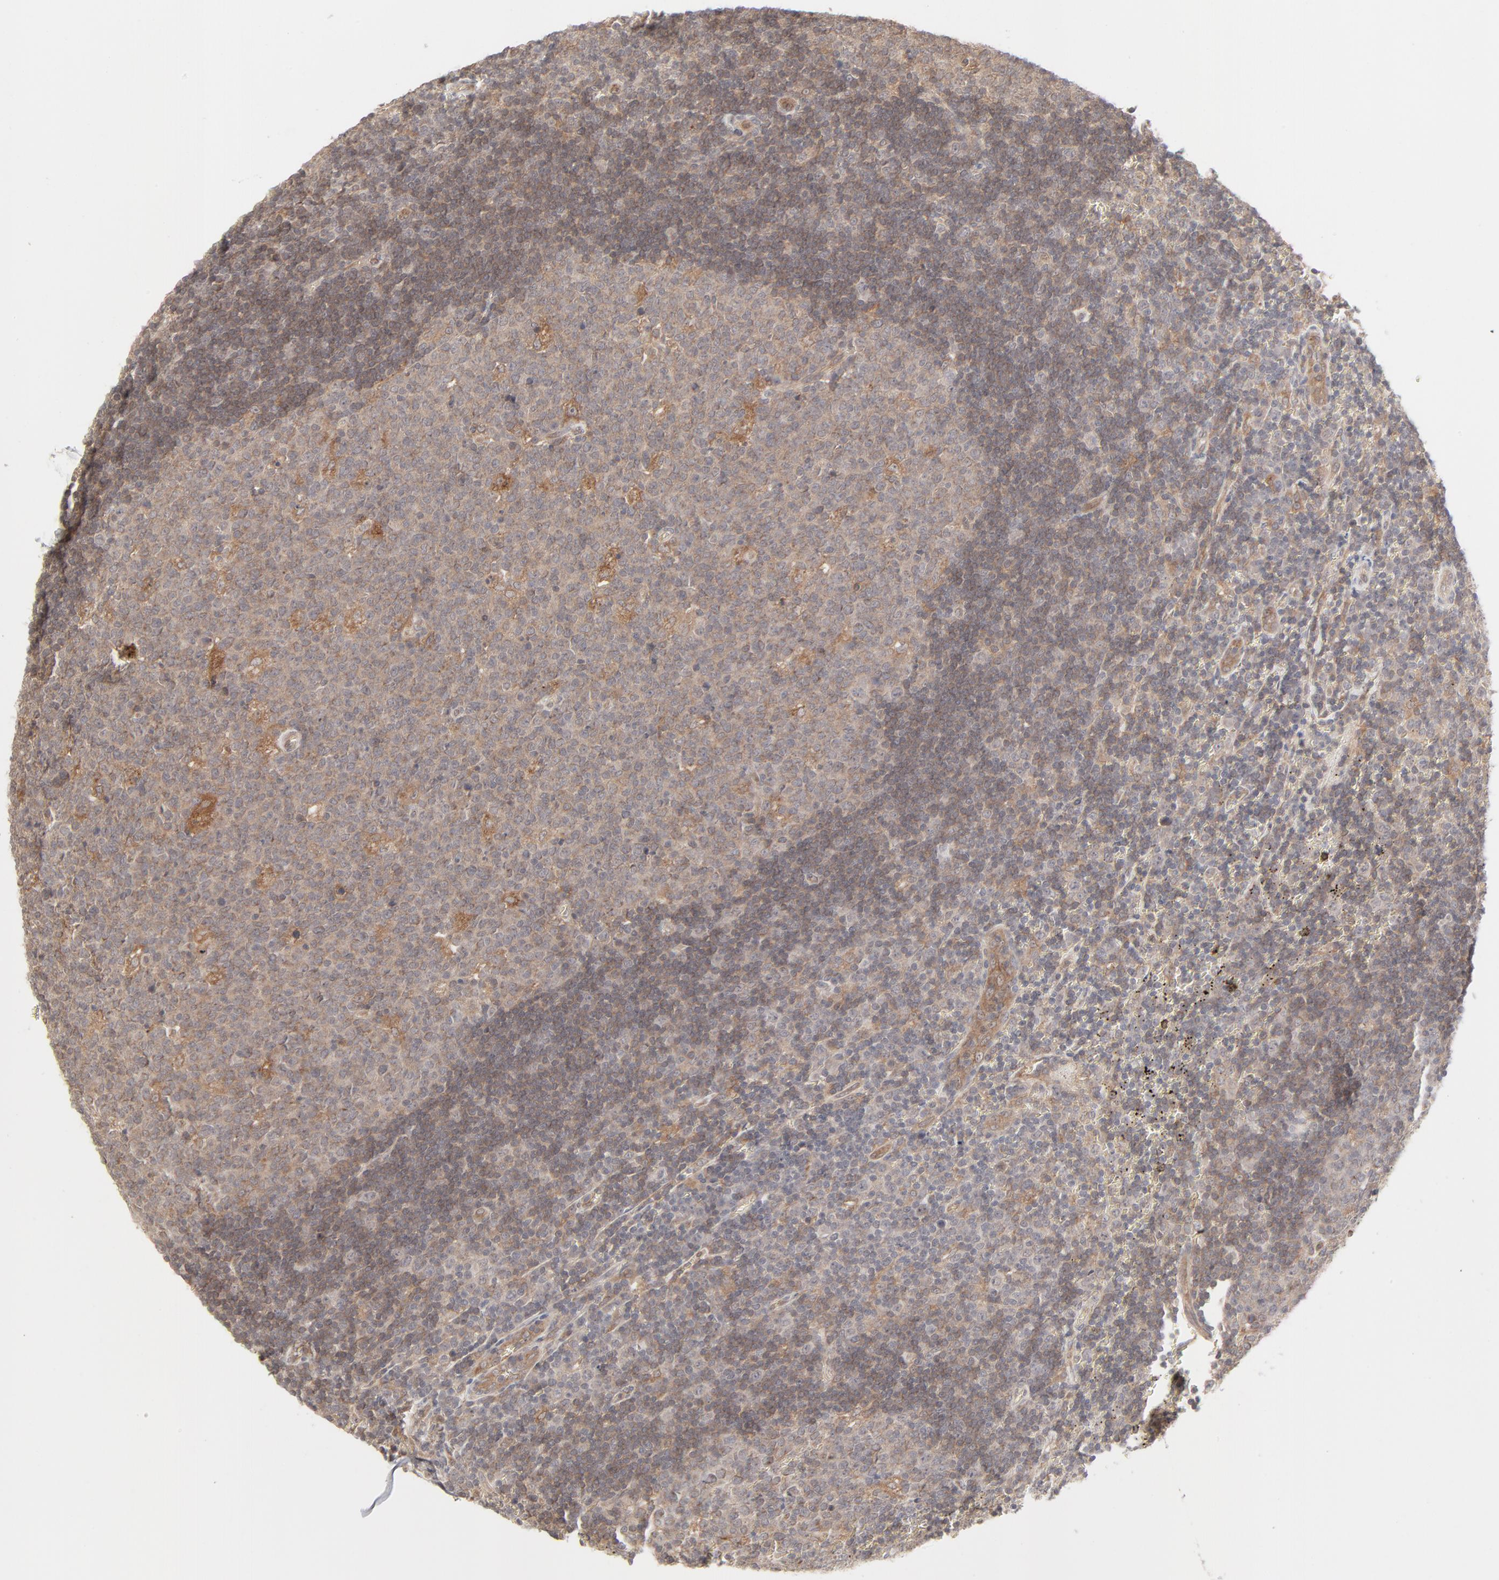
{"staining": {"intensity": "moderate", "quantity": ">75%", "location": "cytoplasmic/membranous"}, "tissue": "lymph node", "cell_type": "Germinal center cells", "image_type": "normal", "snomed": [{"axis": "morphology", "description": "Normal tissue, NOS"}, {"axis": "topography", "description": "Lymph node"}, {"axis": "topography", "description": "Salivary gland"}], "caption": "Germinal center cells show medium levels of moderate cytoplasmic/membranous positivity in about >75% of cells in unremarkable lymph node. (Stains: DAB in brown, nuclei in blue, Microscopy: brightfield microscopy at high magnification).", "gene": "RAB5C", "patient": {"sex": "male", "age": 8}}